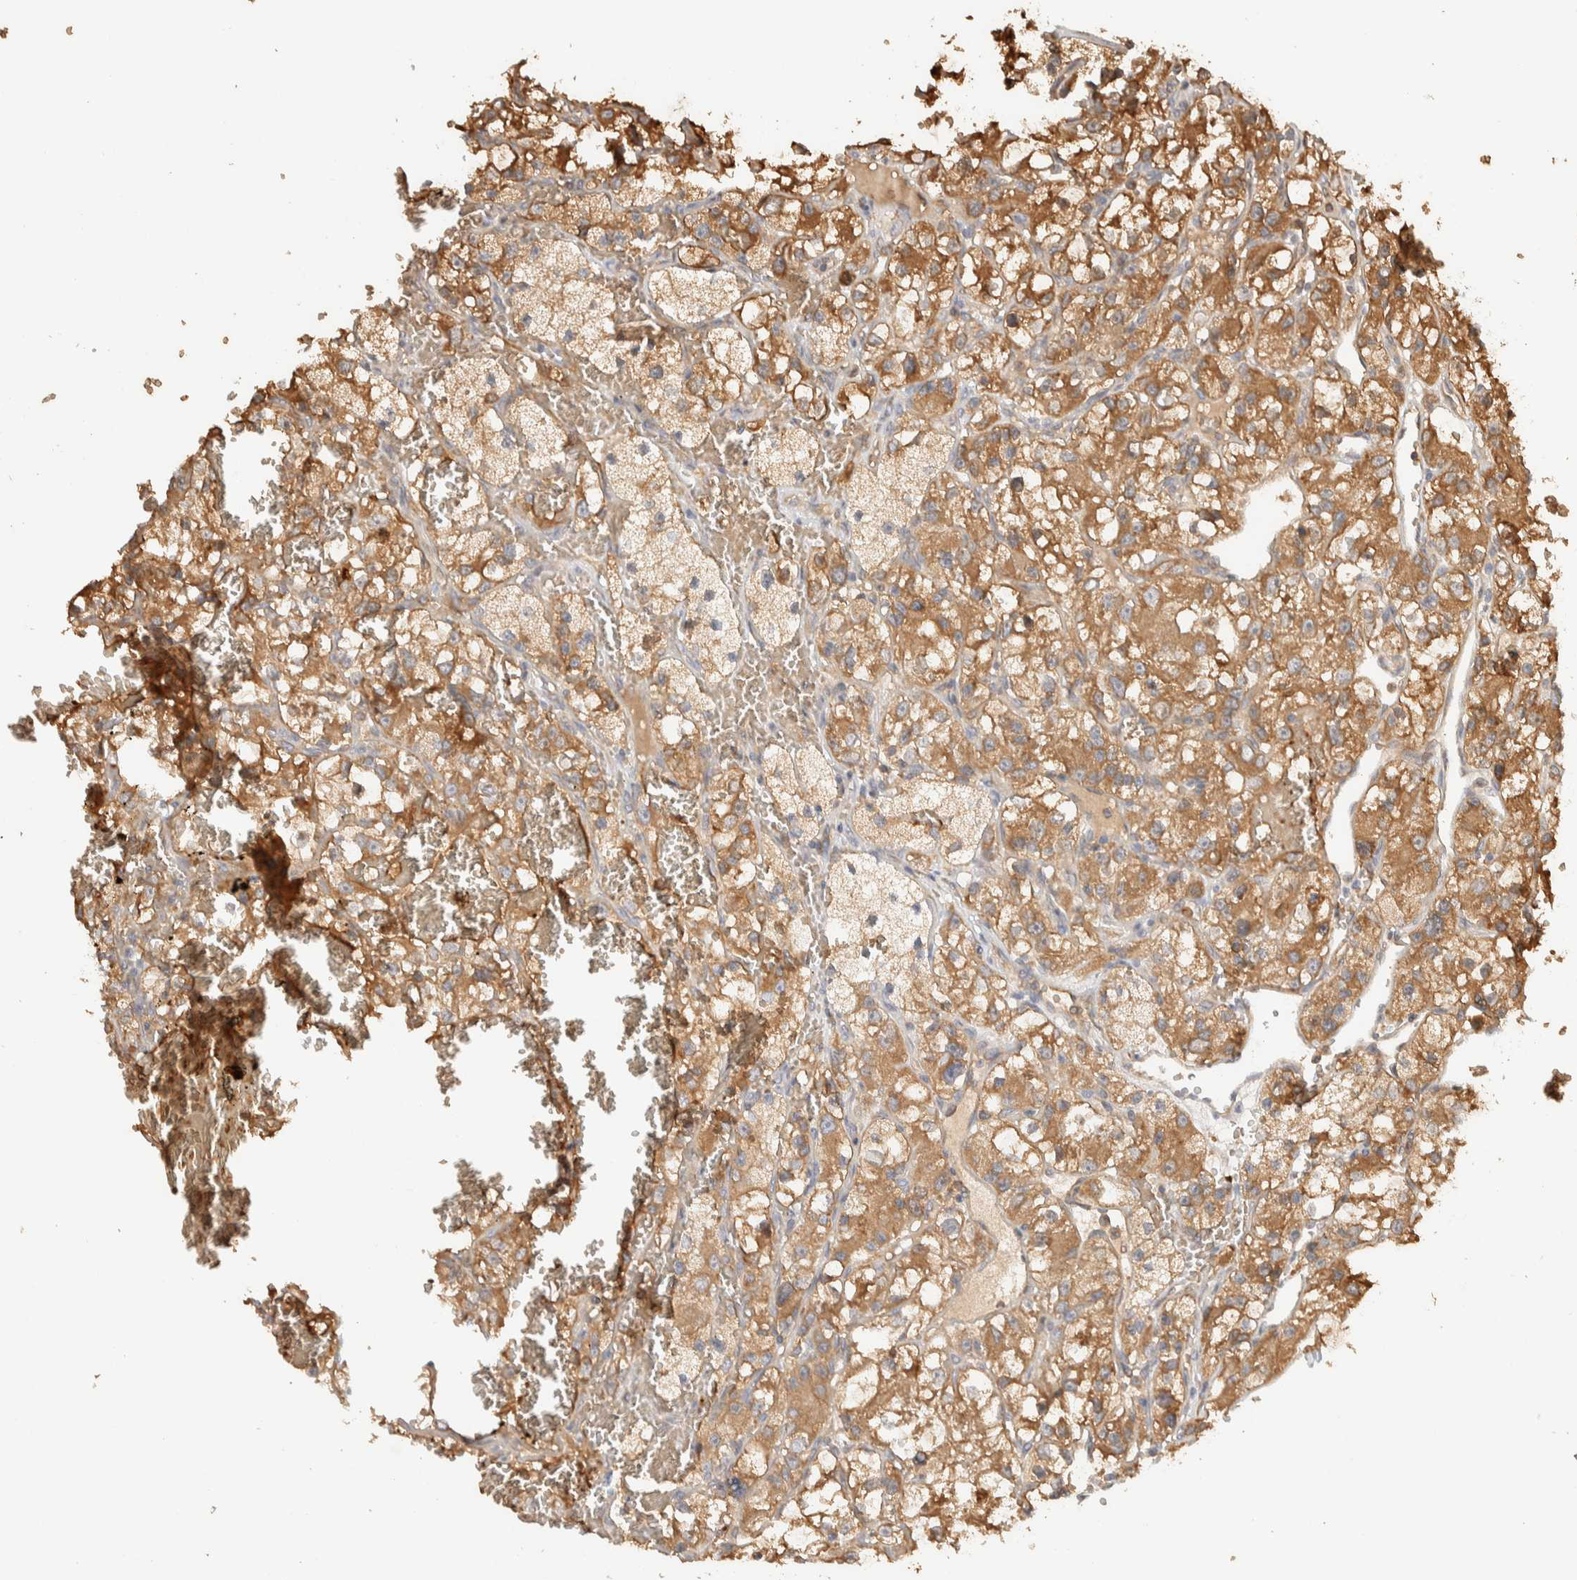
{"staining": {"intensity": "moderate", "quantity": ">75%", "location": "cytoplasmic/membranous"}, "tissue": "renal cancer", "cell_type": "Tumor cells", "image_type": "cancer", "snomed": [{"axis": "morphology", "description": "Adenocarcinoma, NOS"}, {"axis": "topography", "description": "Kidney"}], "caption": "Human renal cancer (adenocarcinoma) stained with a brown dye shows moderate cytoplasmic/membranous positive expression in about >75% of tumor cells.", "gene": "TTI2", "patient": {"sex": "female", "age": 57}}